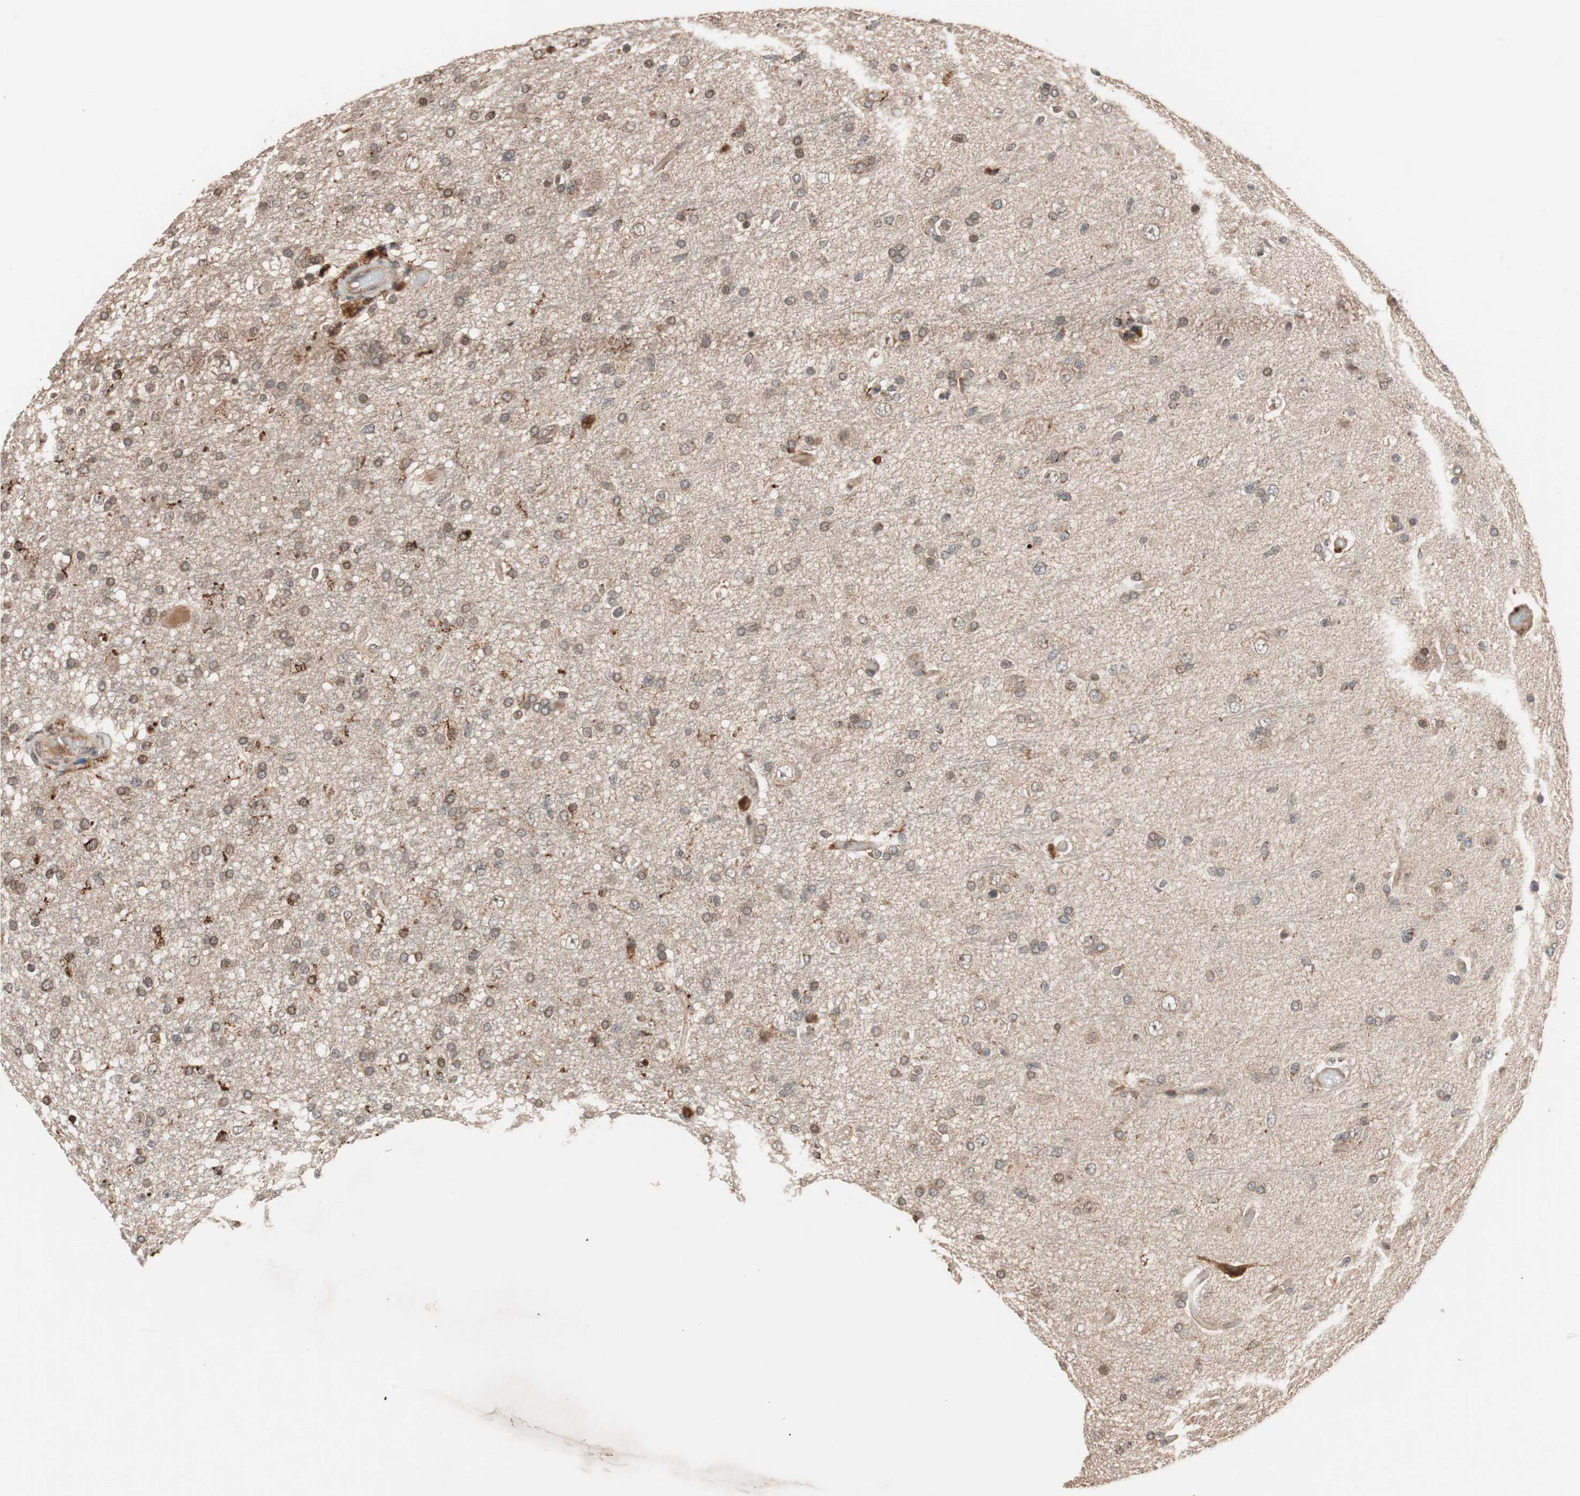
{"staining": {"intensity": "moderate", "quantity": "25%-75%", "location": "cytoplasmic/membranous"}, "tissue": "glioma", "cell_type": "Tumor cells", "image_type": "cancer", "snomed": [{"axis": "morphology", "description": "Glioma, malignant, High grade"}, {"axis": "topography", "description": "Brain"}], "caption": "The immunohistochemical stain labels moderate cytoplasmic/membranous expression in tumor cells of malignant high-grade glioma tissue.", "gene": "NF2", "patient": {"sex": "male", "age": 33}}